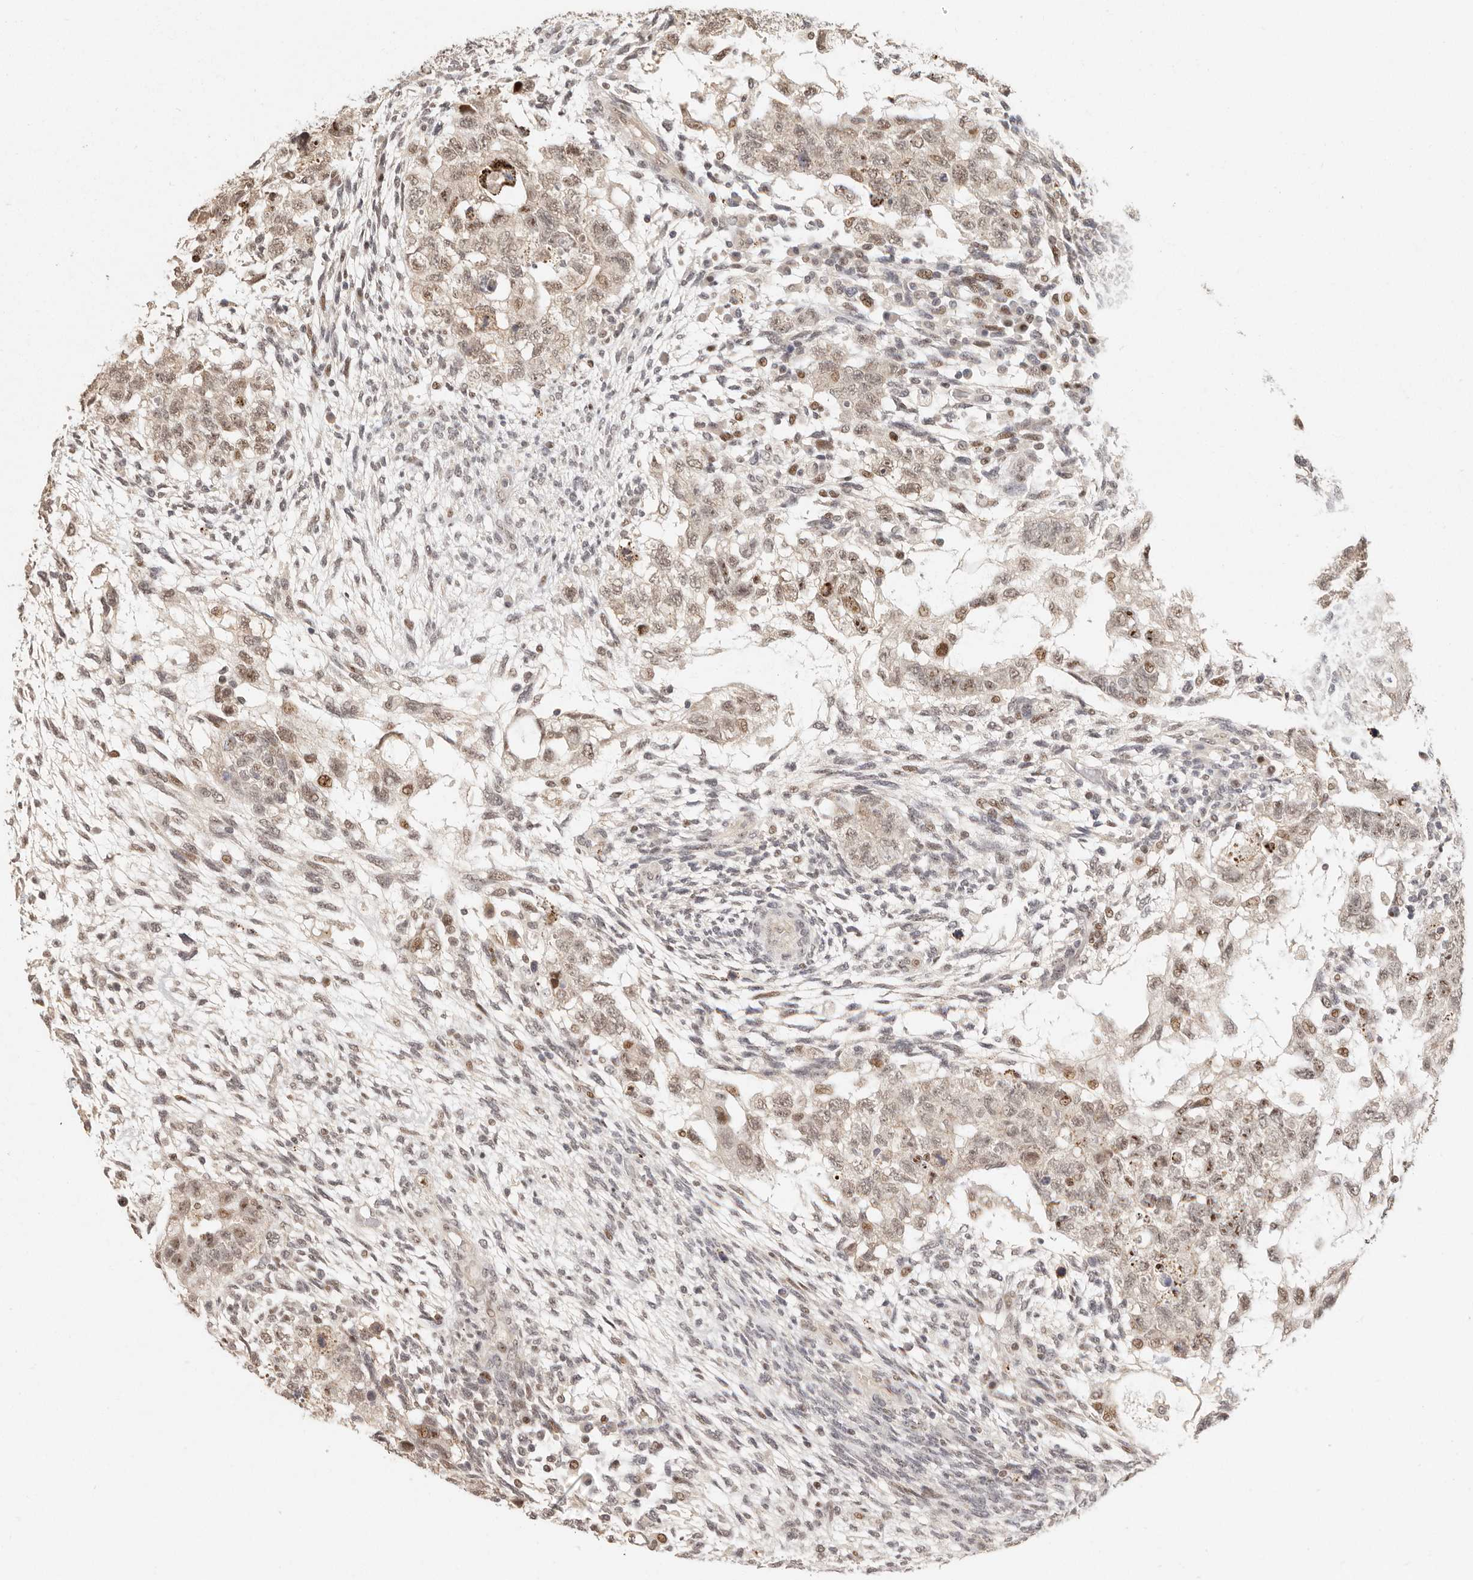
{"staining": {"intensity": "weak", "quantity": ">75%", "location": "nuclear"}, "tissue": "testis cancer", "cell_type": "Tumor cells", "image_type": "cancer", "snomed": [{"axis": "morphology", "description": "Normal tissue, NOS"}, {"axis": "morphology", "description": "Carcinoma, Embryonal, NOS"}, {"axis": "topography", "description": "Testis"}], "caption": "Protein staining displays weak nuclear staining in approximately >75% of tumor cells in embryonal carcinoma (testis).", "gene": "GPBP1L1", "patient": {"sex": "male", "age": 36}}